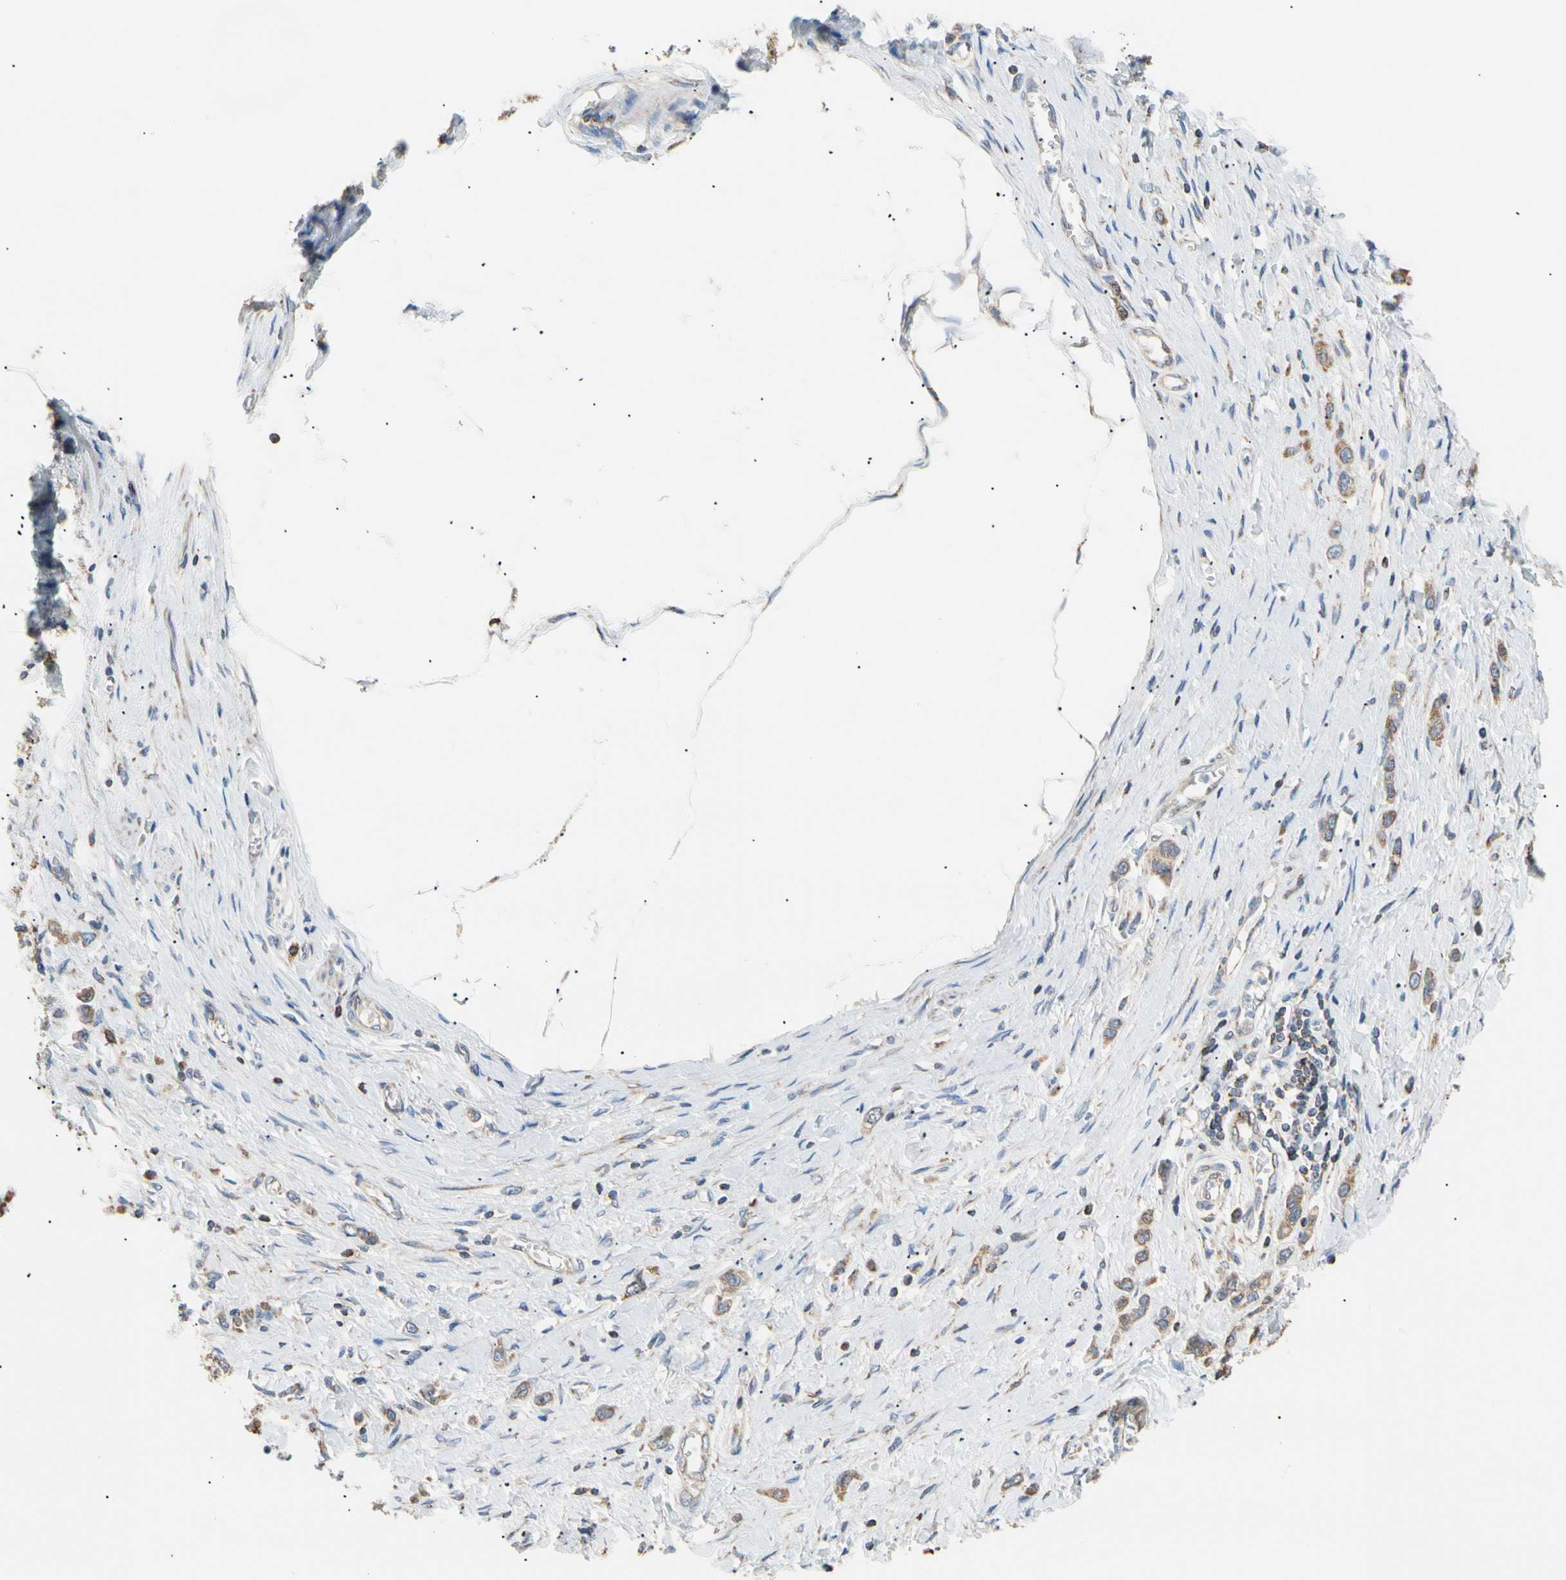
{"staining": {"intensity": "moderate", "quantity": ">75%", "location": "cytoplasmic/membranous"}, "tissue": "stomach cancer", "cell_type": "Tumor cells", "image_type": "cancer", "snomed": [{"axis": "morphology", "description": "Normal tissue, NOS"}, {"axis": "morphology", "description": "Adenocarcinoma, NOS"}, {"axis": "topography", "description": "Stomach, upper"}, {"axis": "topography", "description": "Stomach"}], "caption": "A histopathology image showing moderate cytoplasmic/membranous positivity in approximately >75% of tumor cells in stomach adenocarcinoma, as visualized by brown immunohistochemical staining.", "gene": "PLGRKT", "patient": {"sex": "female", "age": 65}}